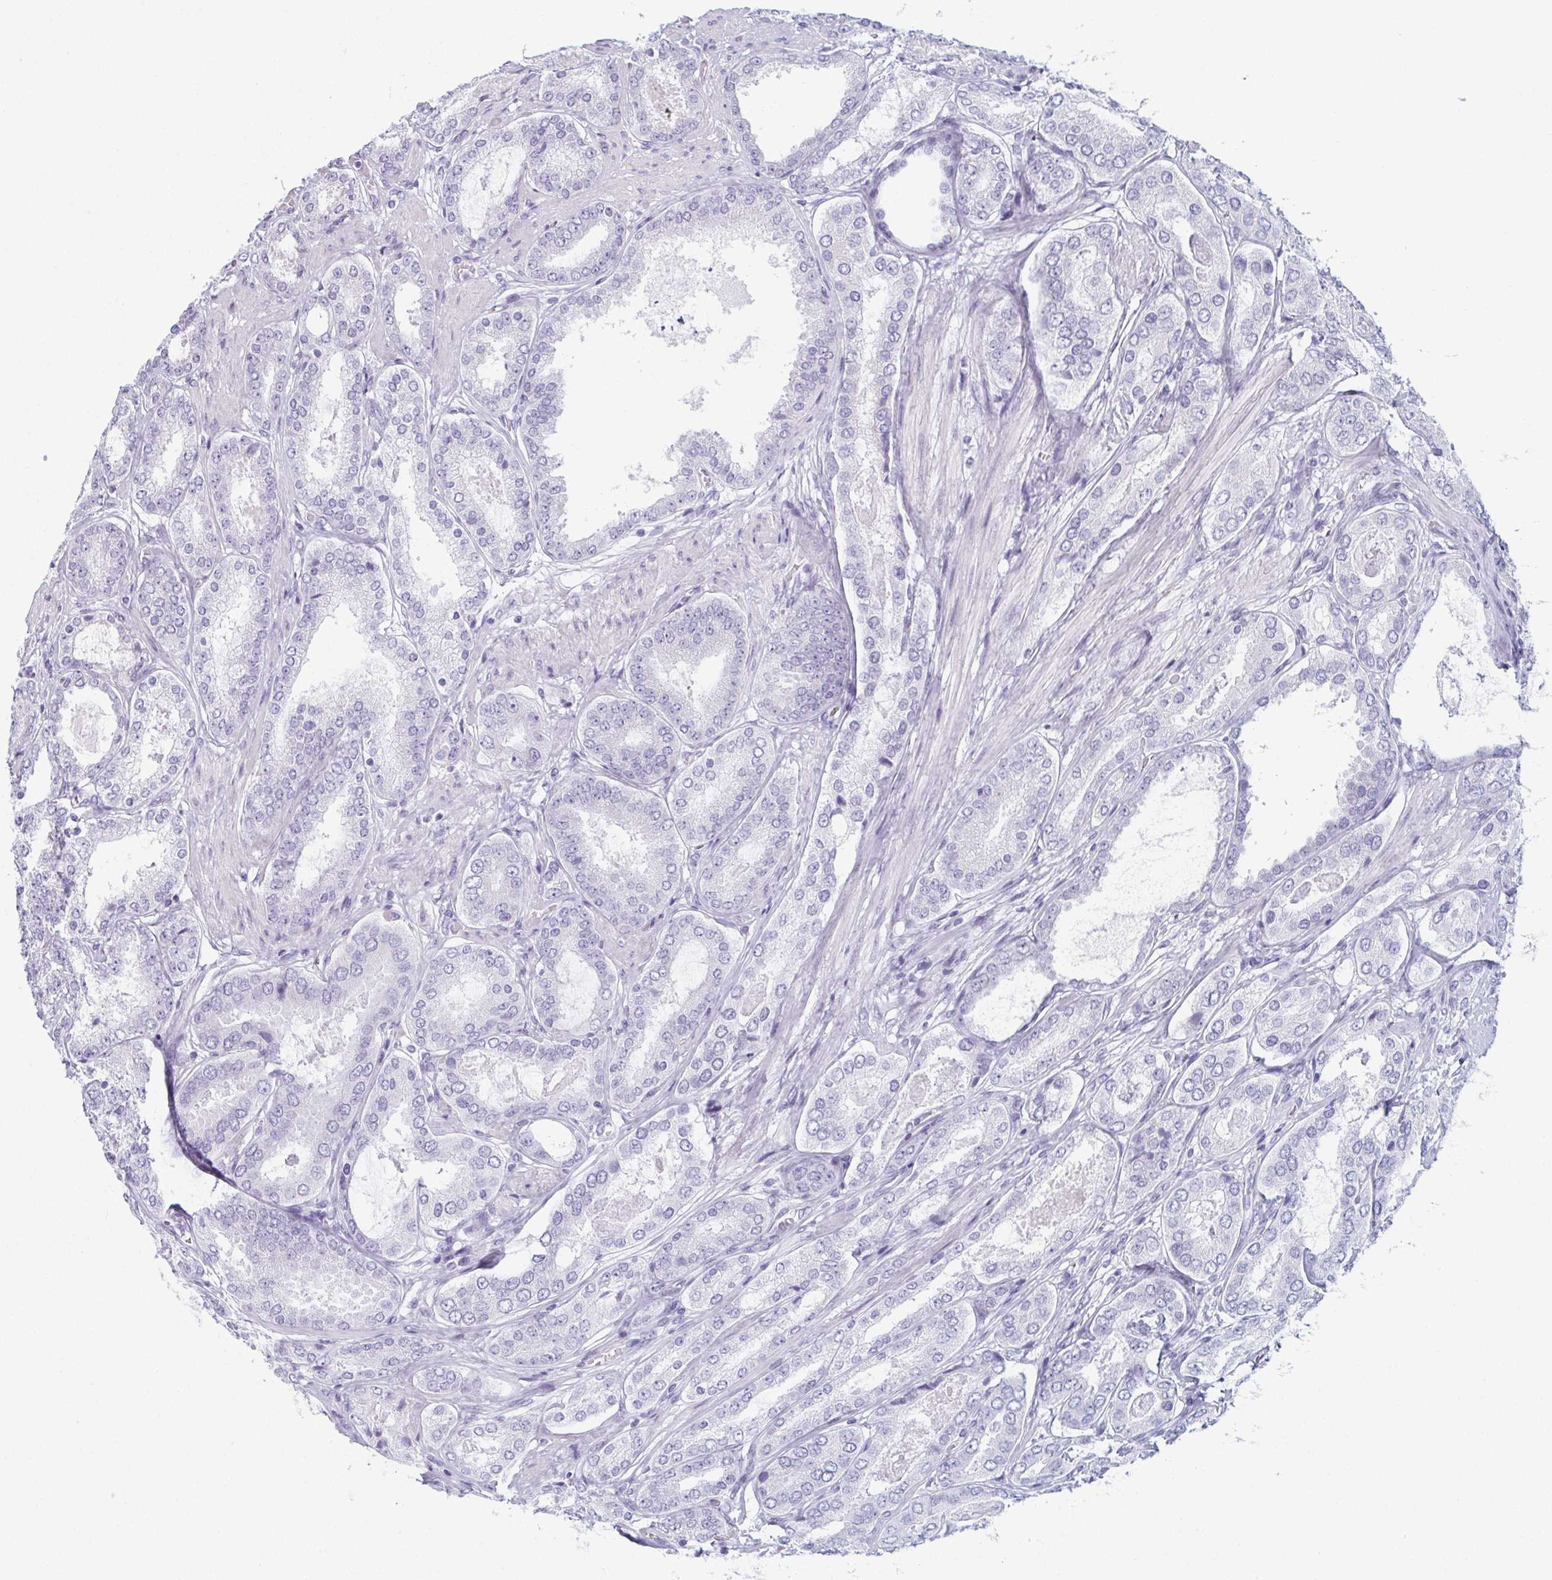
{"staining": {"intensity": "negative", "quantity": "none", "location": "none"}, "tissue": "prostate cancer", "cell_type": "Tumor cells", "image_type": "cancer", "snomed": [{"axis": "morphology", "description": "Adenocarcinoma, High grade"}, {"axis": "topography", "description": "Prostate"}], "caption": "Immunohistochemical staining of human adenocarcinoma (high-grade) (prostate) shows no significant staining in tumor cells.", "gene": "ENKUR", "patient": {"sex": "male", "age": 63}}